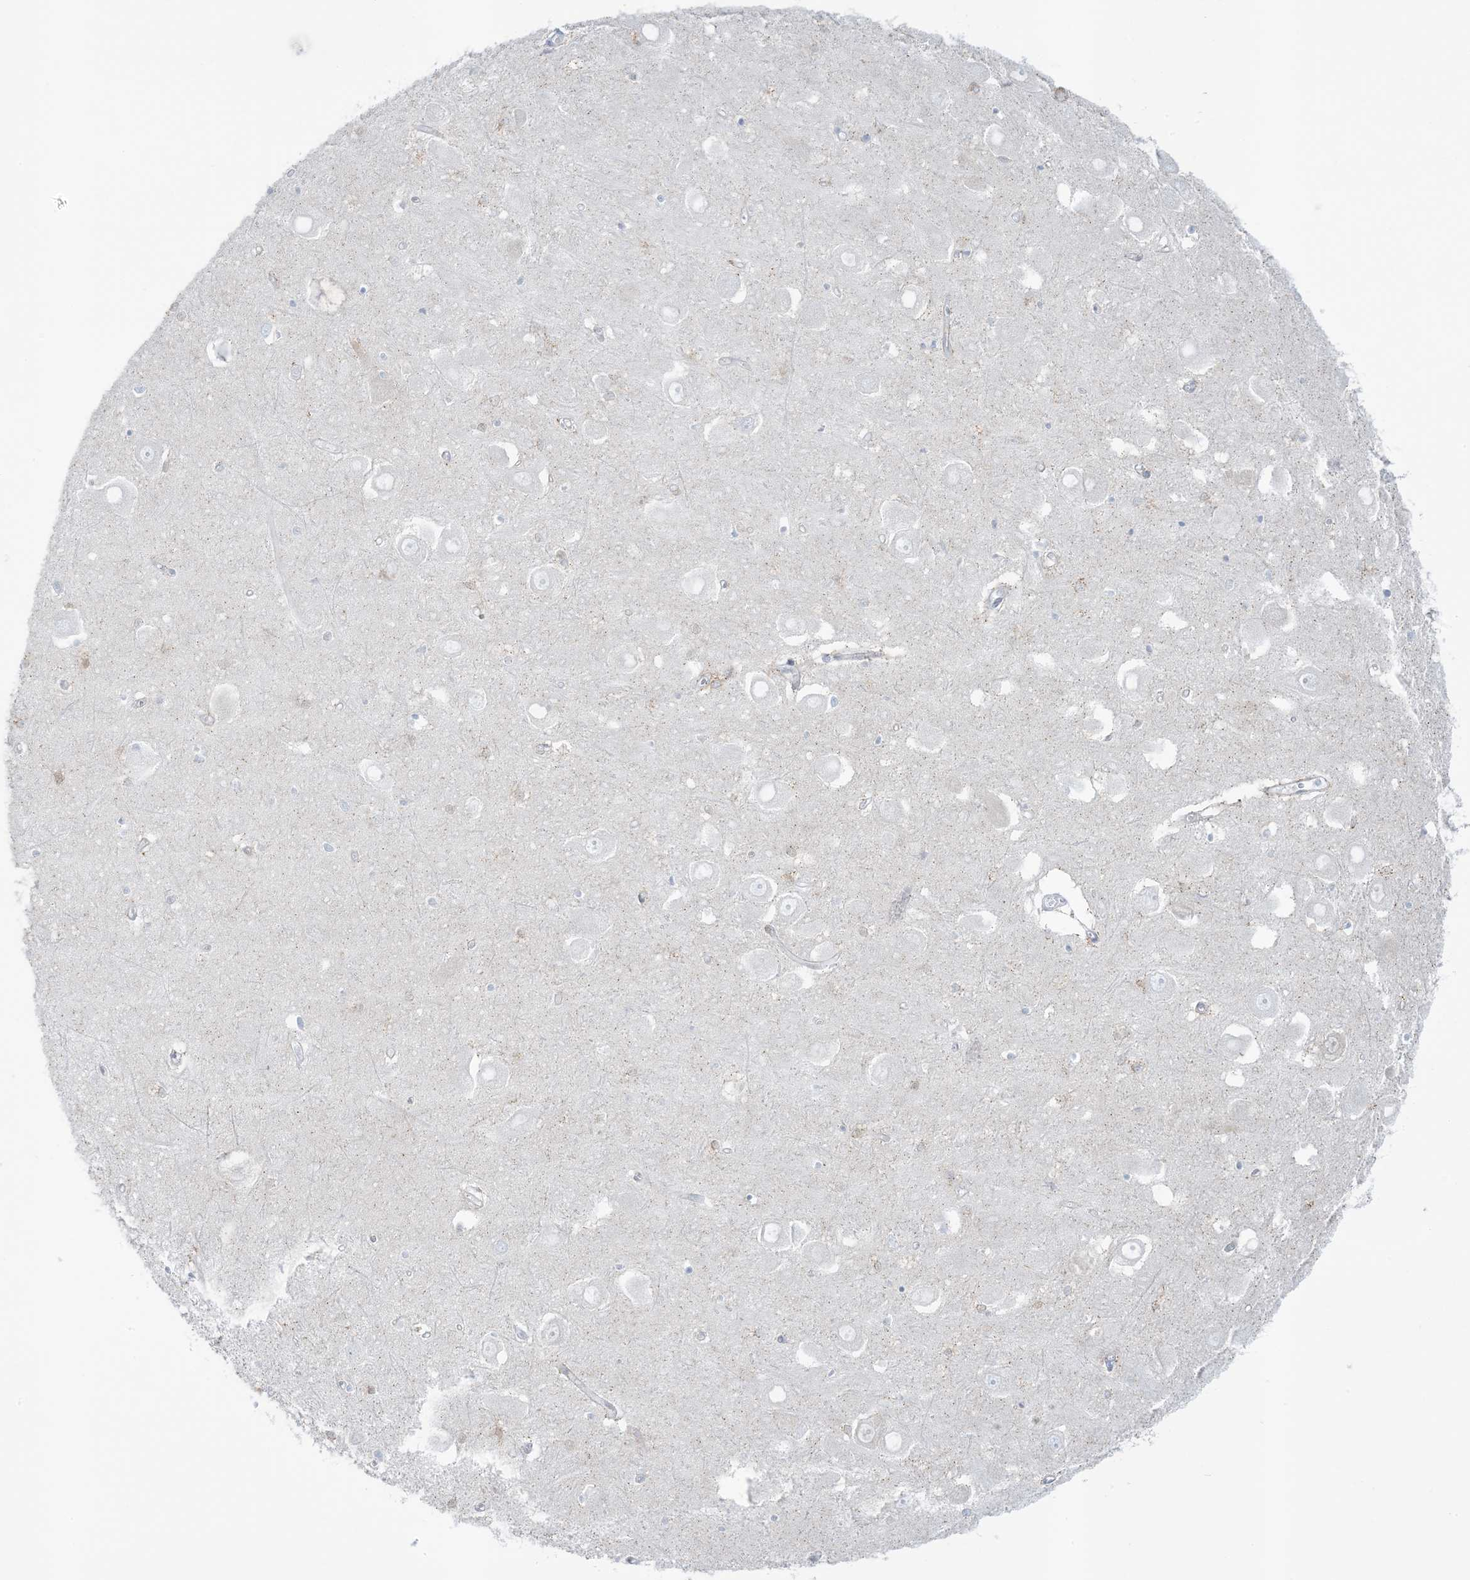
{"staining": {"intensity": "negative", "quantity": "none", "location": "none"}, "tissue": "hippocampus", "cell_type": "Glial cells", "image_type": "normal", "snomed": [{"axis": "morphology", "description": "Normal tissue, NOS"}, {"axis": "topography", "description": "Hippocampus"}], "caption": "An immunohistochemistry micrograph of normal hippocampus is shown. There is no staining in glial cells of hippocampus.", "gene": "ZDHHC4", "patient": {"sex": "male", "age": 70}}